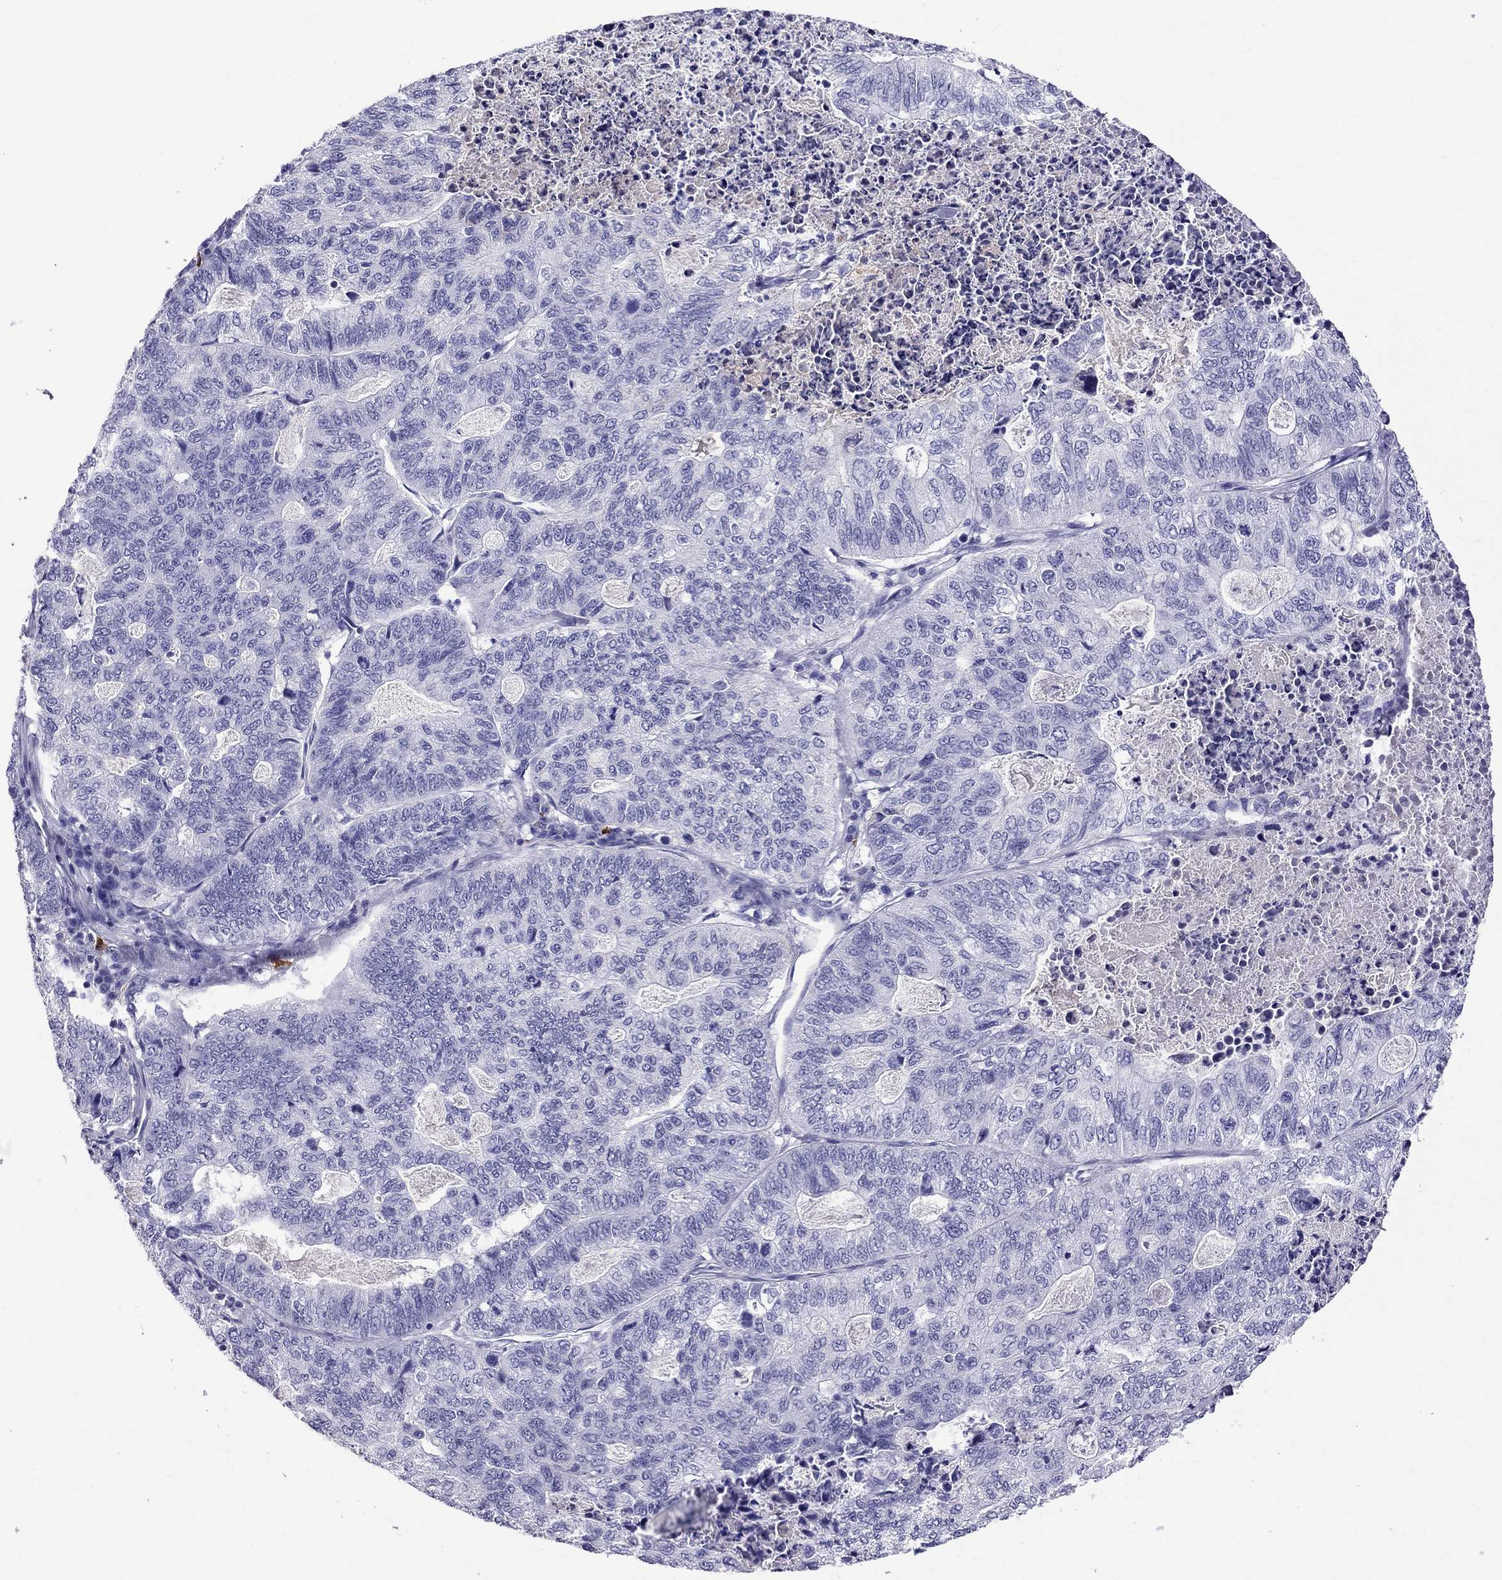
{"staining": {"intensity": "negative", "quantity": "none", "location": "none"}, "tissue": "stomach cancer", "cell_type": "Tumor cells", "image_type": "cancer", "snomed": [{"axis": "morphology", "description": "Adenocarcinoma, NOS"}, {"axis": "topography", "description": "Stomach, upper"}], "caption": "Adenocarcinoma (stomach) stained for a protein using immunohistochemistry (IHC) displays no staining tumor cells.", "gene": "SCART1", "patient": {"sex": "female", "age": 67}}